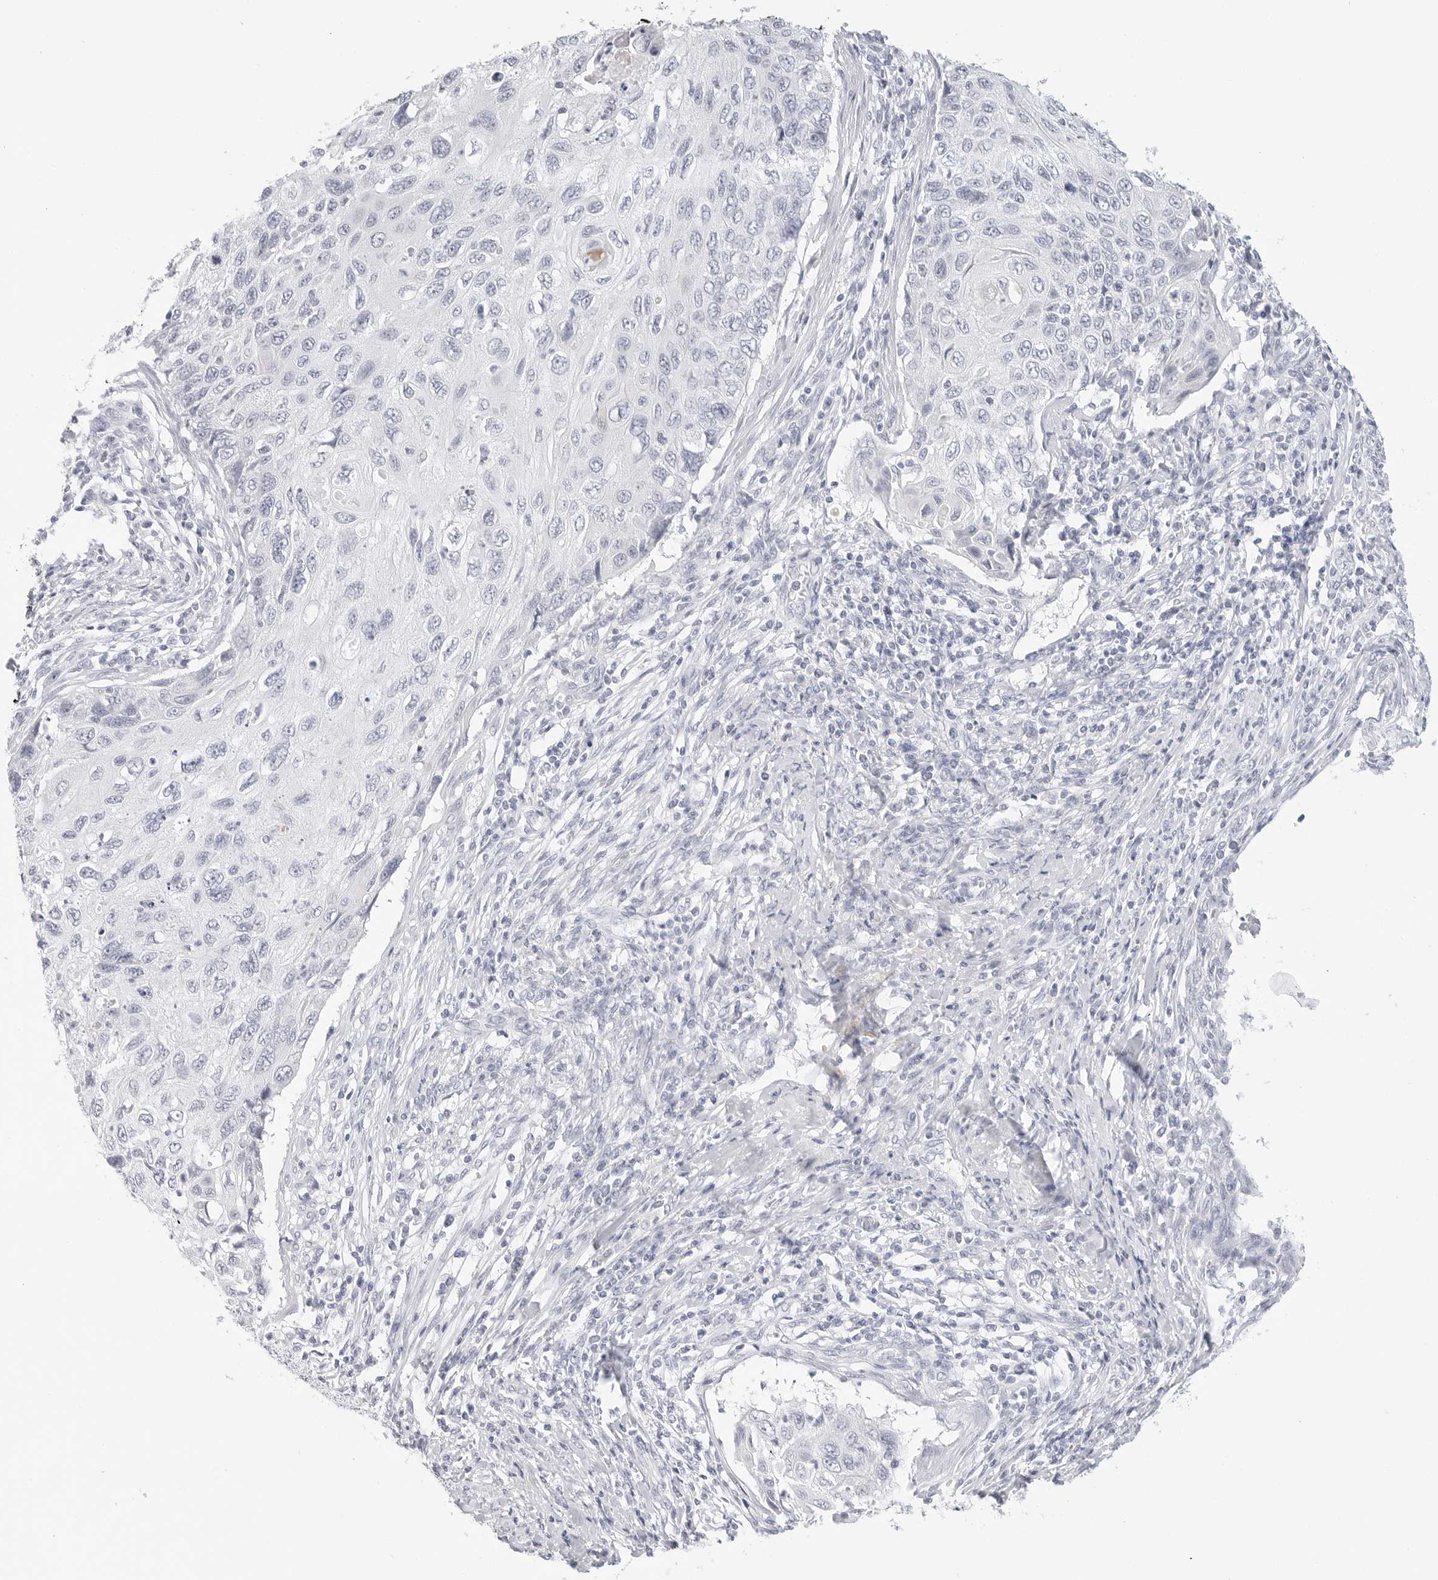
{"staining": {"intensity": "negative", "quantity": "none", "location": "none"}, "tissue": "cervical cancer", "cell_type": "Tumor cells", "image_type": "cancer", "snomed": [{"axis": "morphology", "description": "Squamous cell carcinoma, NOS"}, {"axis": "topography", "description": "Cervix"}], "caption": "Histopathology image shows no protein expression in tumor cells of cervical squamous cell carcinoma tissue. Nuclei are stained in blue.", "gene": "HMGCS2", "patient": {"sex": "female", "age": 70}}